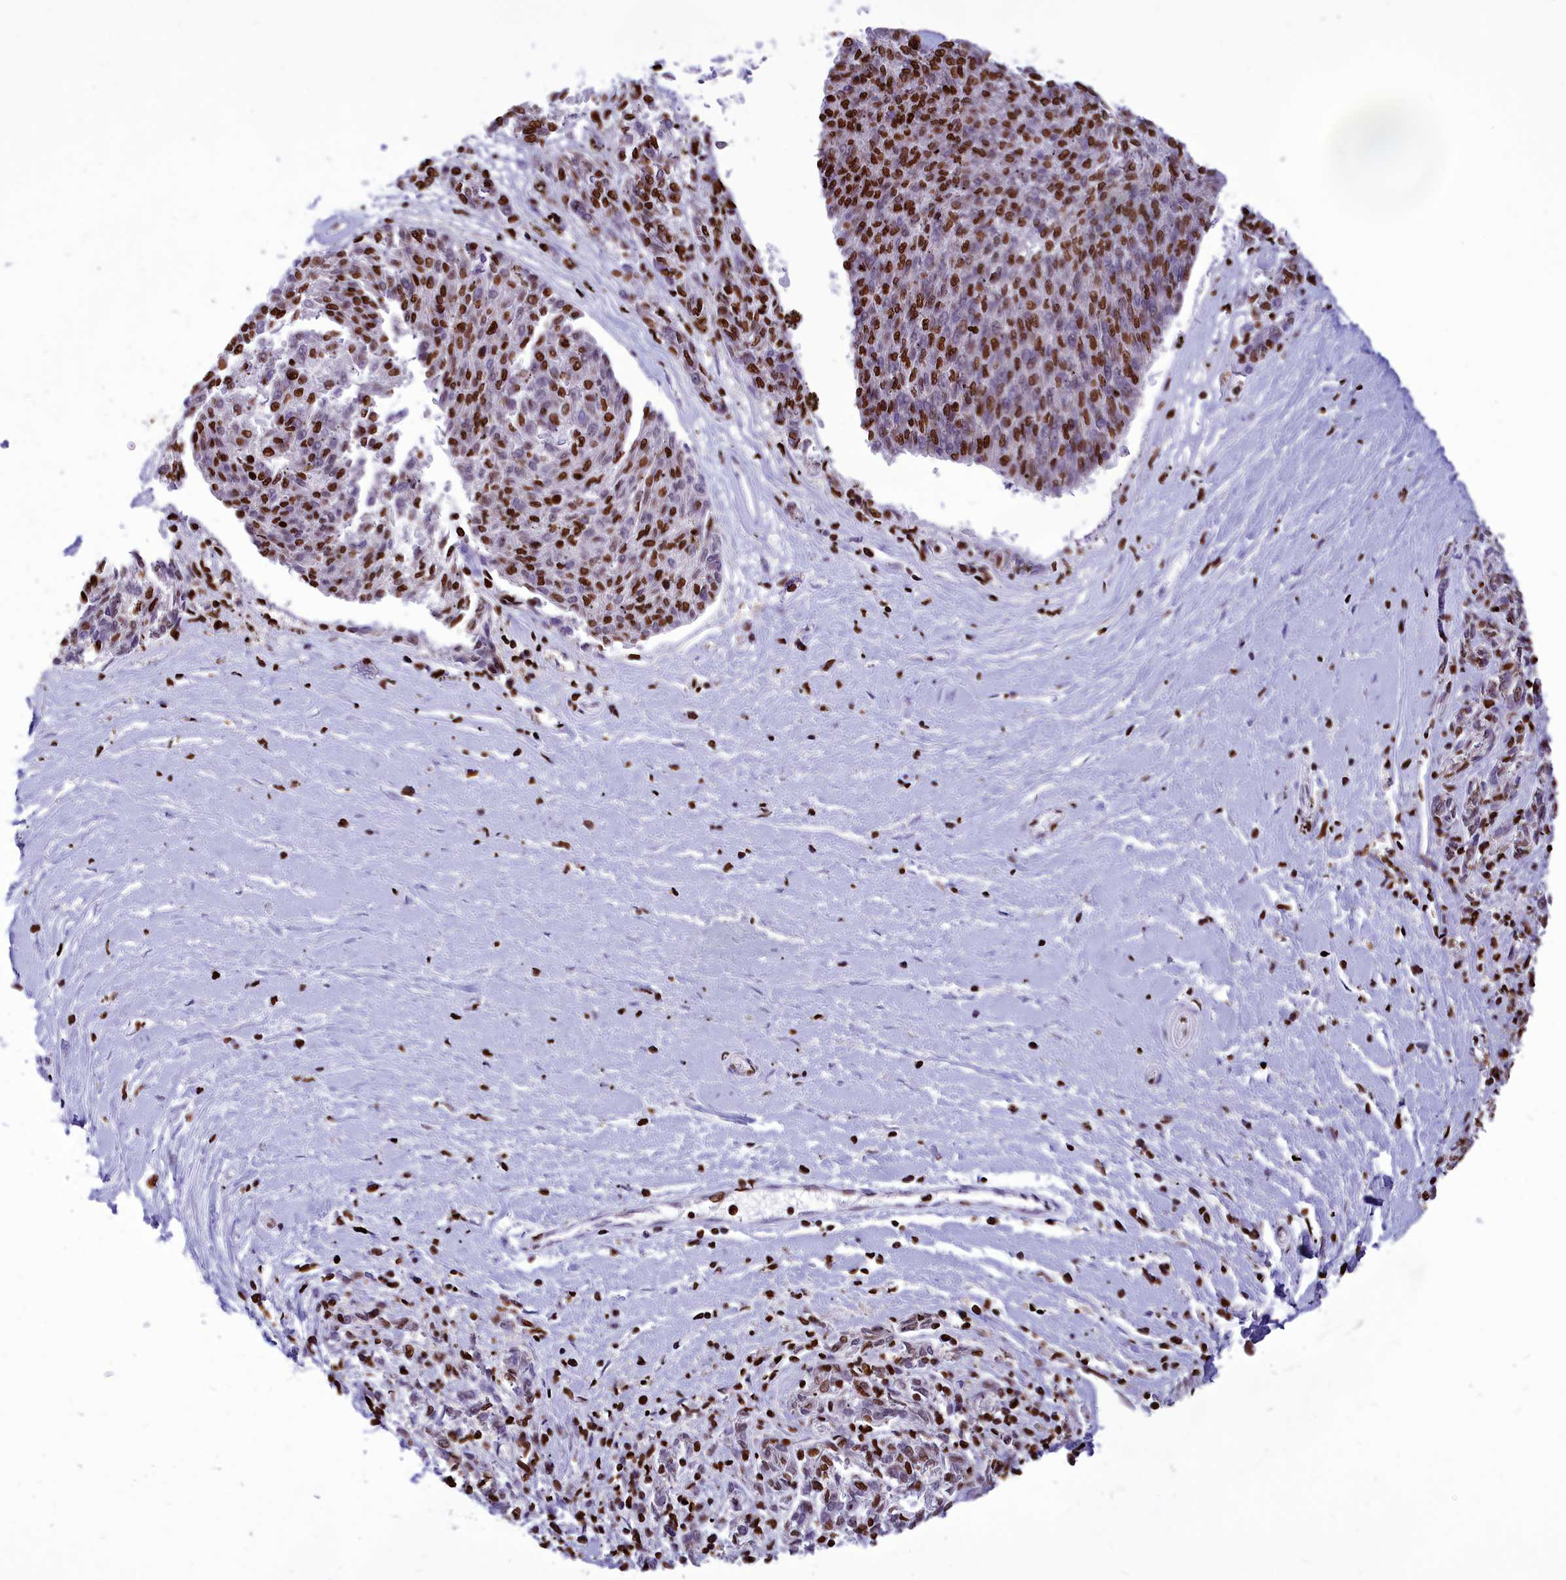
{"staining": {"intensity": "moderate", "quantity": ">75%", "location": "nuclear"}, "tissue": "melanoma", "cell_type": "Tumor cells", "image_type": "cancer", "snomed": [{"axis": "morphology", "description": "Malignant melanoma, NOS"}, {"axis": "topography", "description": "Skin"}], "caption": "The immunohistochemical stain highlights moderate nuclear staining in tumor cells of melanoma tissue.", "gene": "AKAP17A", "patient": {"sex": "female", "age": 72}}